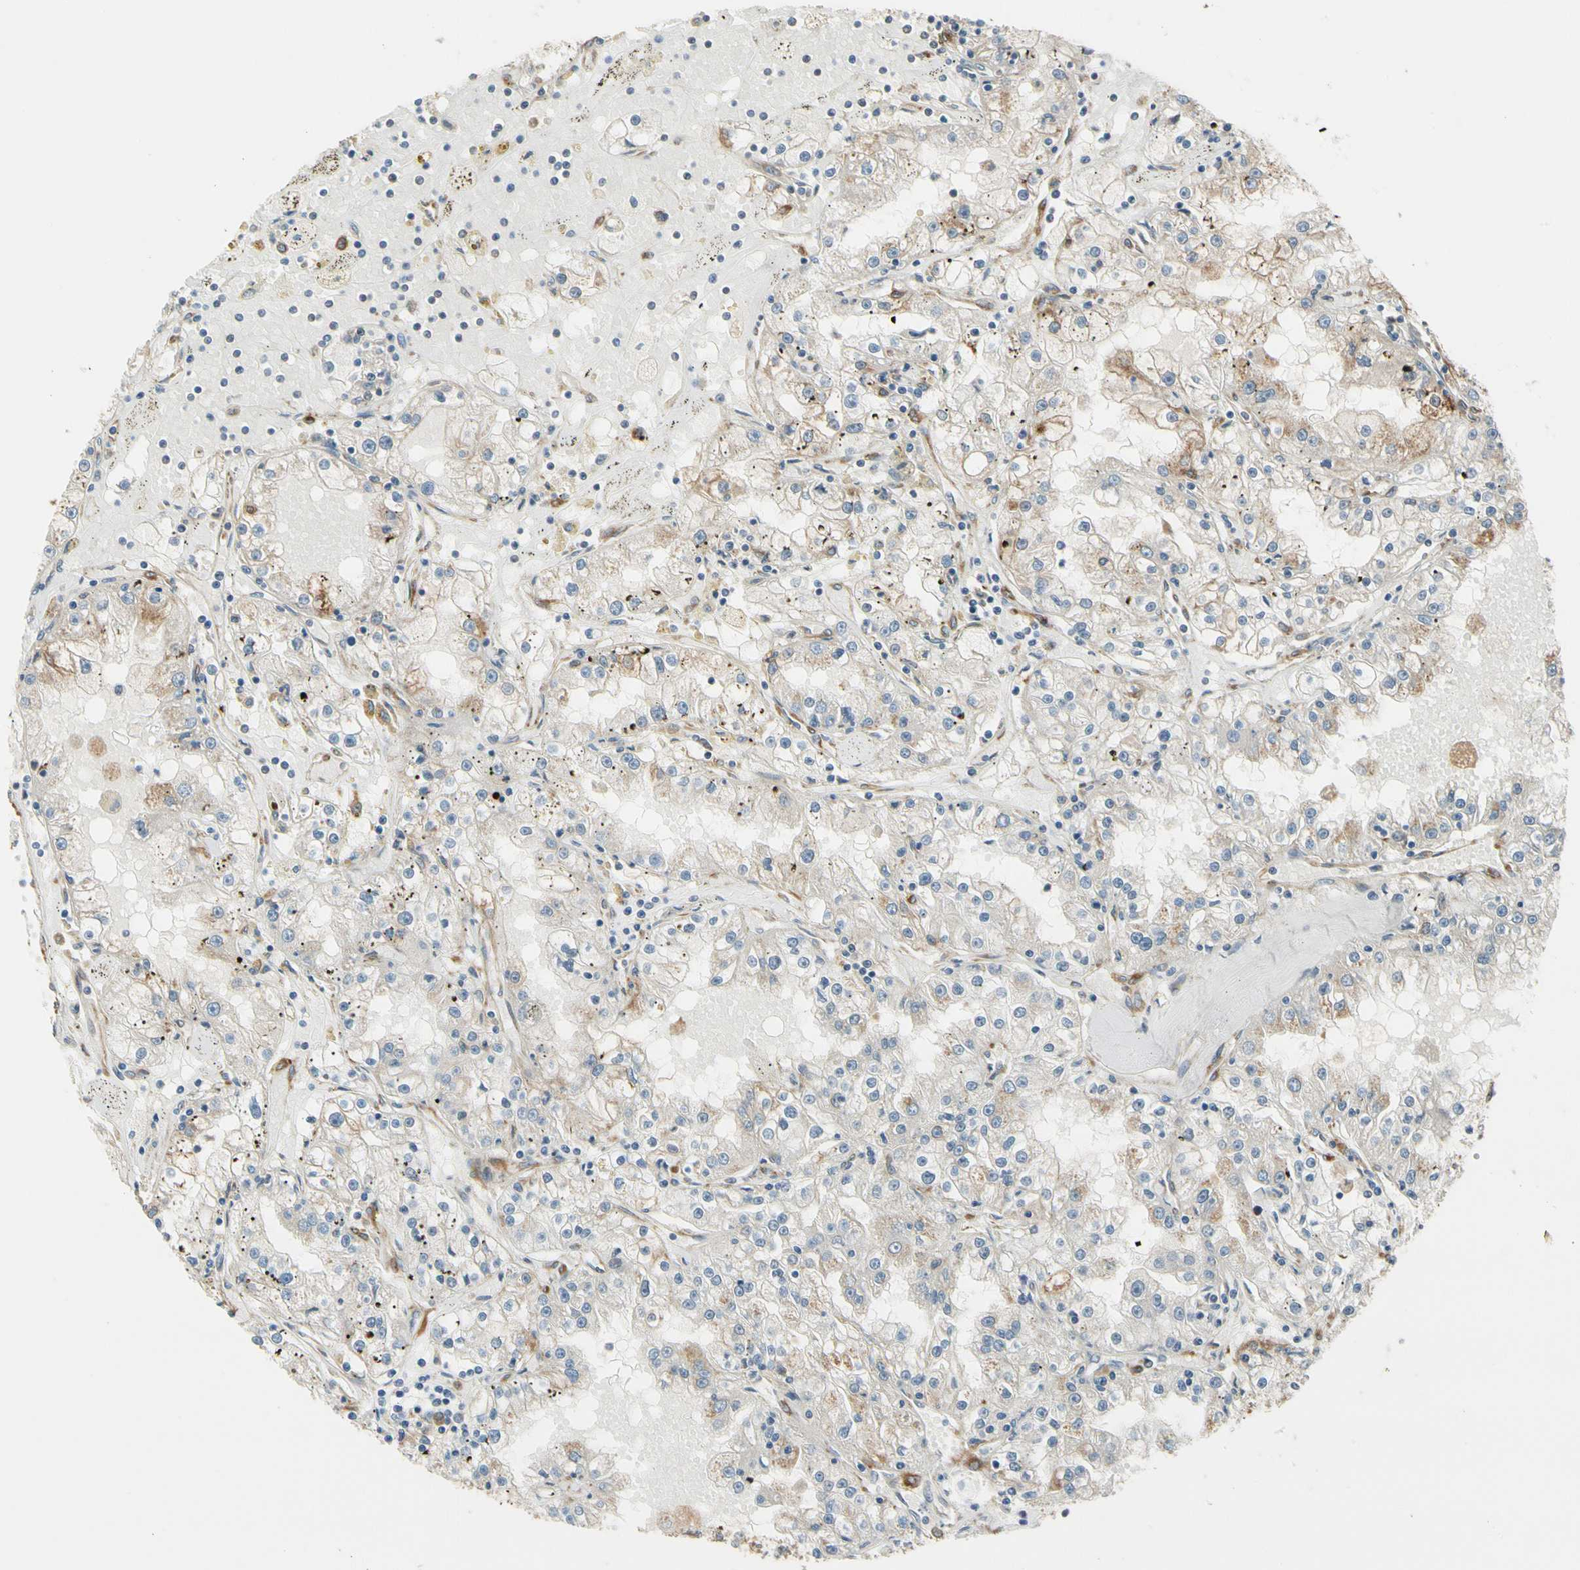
{"staining": {"intensity": "moderate", "quantity": "25%-75%", "location": "cytoplasmic/membranous"}, "tissue": "renal cancer", "cell_type": "Tumor cells", "image_type": "cancer", "snomed": [{"axis": "morphology", "description": "Adenocarcinoma, NOS"}, {"axis": "topography", "description": "Kidney"}], "caption": "Immunohistochemistry (DAB (3,3'-diaminobenzidine)) staining of human adenocarcinoma (renal) displays moderate cytoplasmic/membranous protein positivity in approximately 25%-75% of tumor cells.", "gene": "CLCC1", "patient": {"sex": "male", "age": 56}}